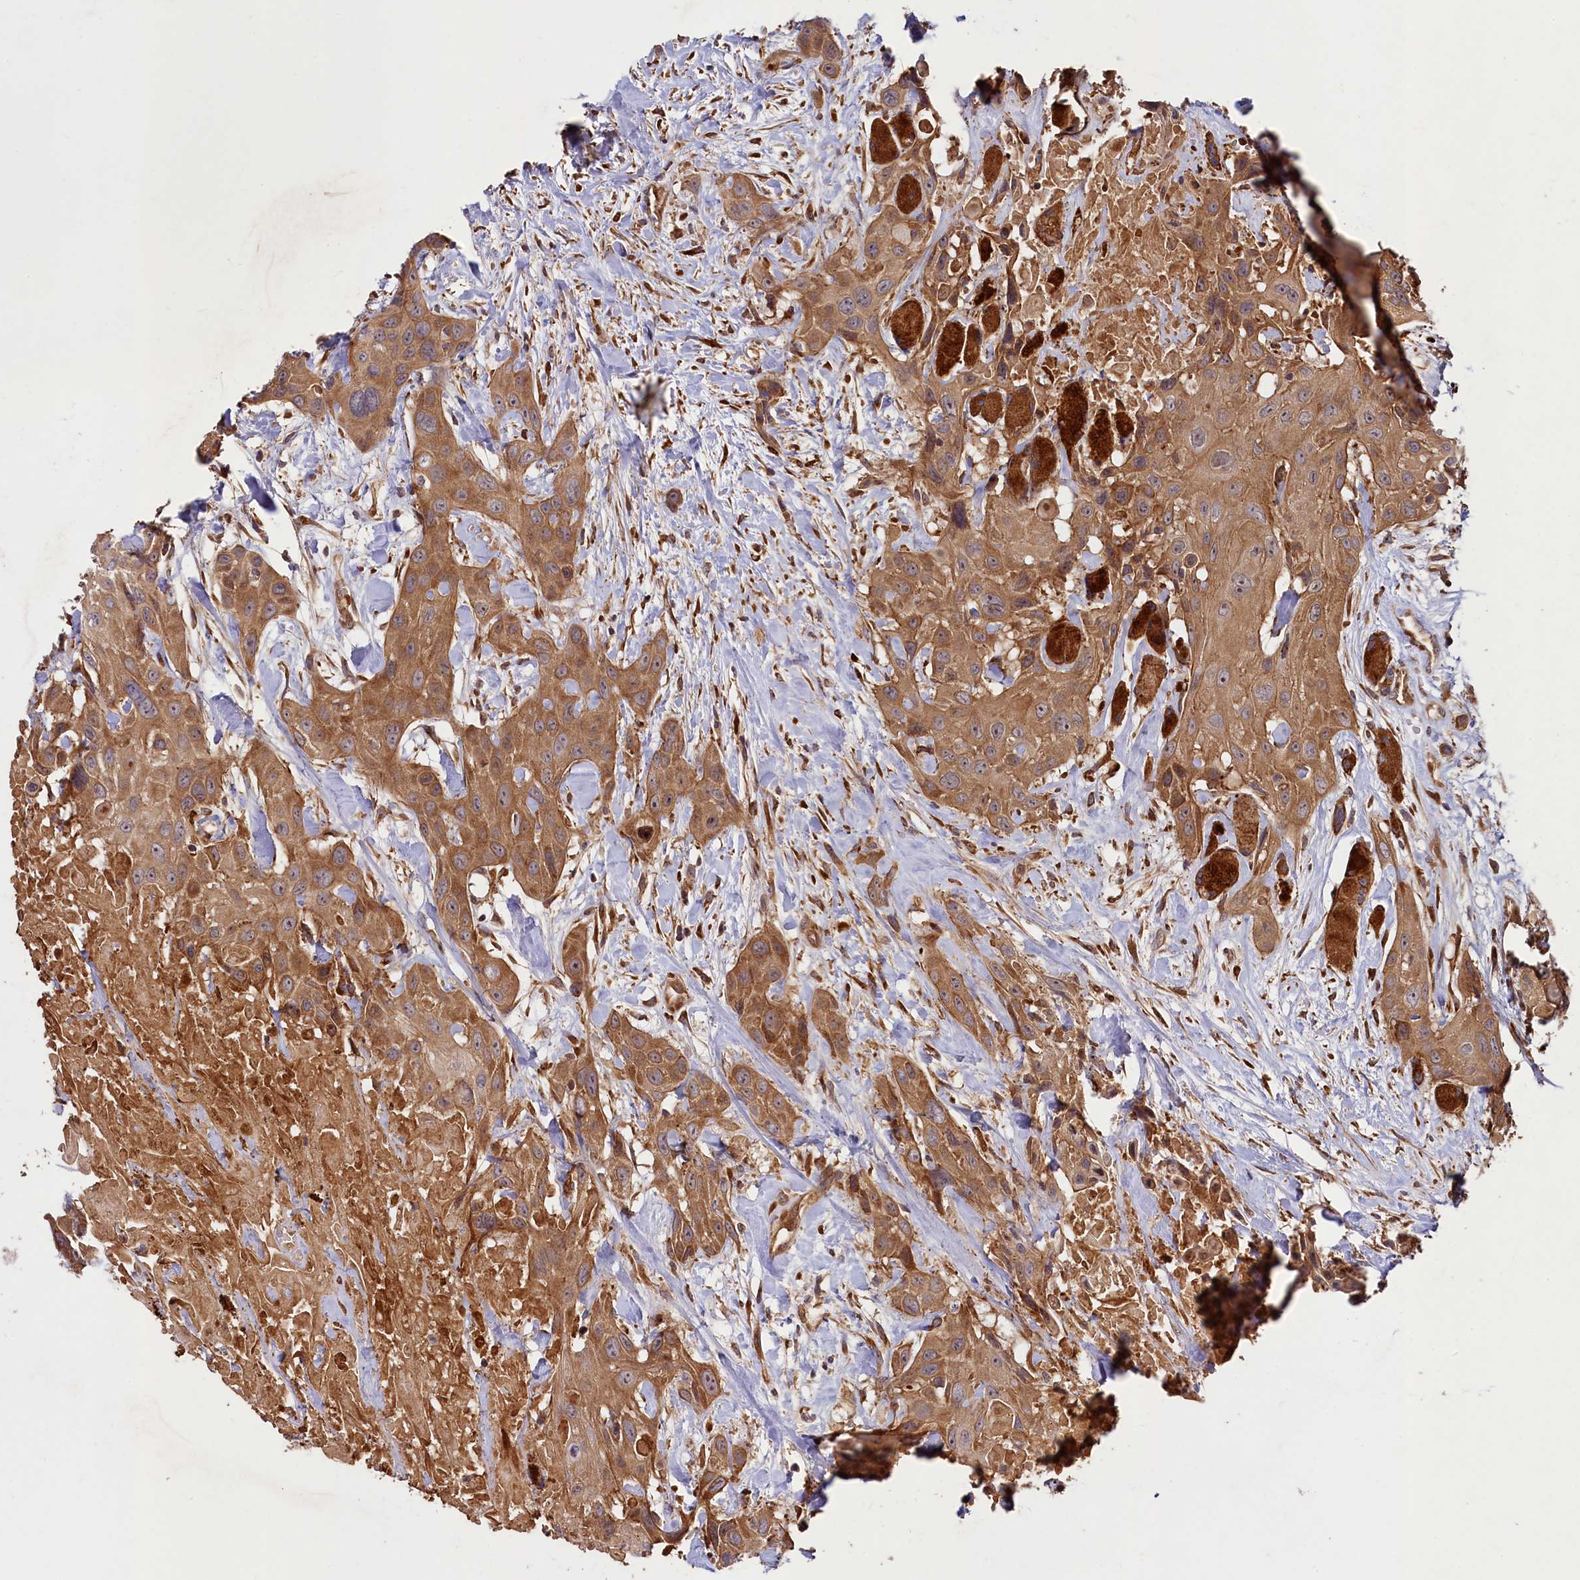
{"staining": {"intensity": "moderate", "quantity": ">75%", "location": "cytoplasmic/membranous"}, "tissue": "head and neck cancer", "cell_type": "Tumor cells", "image_type": "cancer", "snomed": [{"axis": "morphology", "description": "Squamous cell carcinoma, NOS"}, {"axis": "topography", "description": "Head-Neck"}], "caption": "A histopathology image showing moderate cytoplasmic/membranous positivity in about >75% of tumor cells in head and neck cancer, as visualized by brown immunohistochemical staining.", "gene": "CCDC102A", "patient": {"sex": "male", "age": 81}}